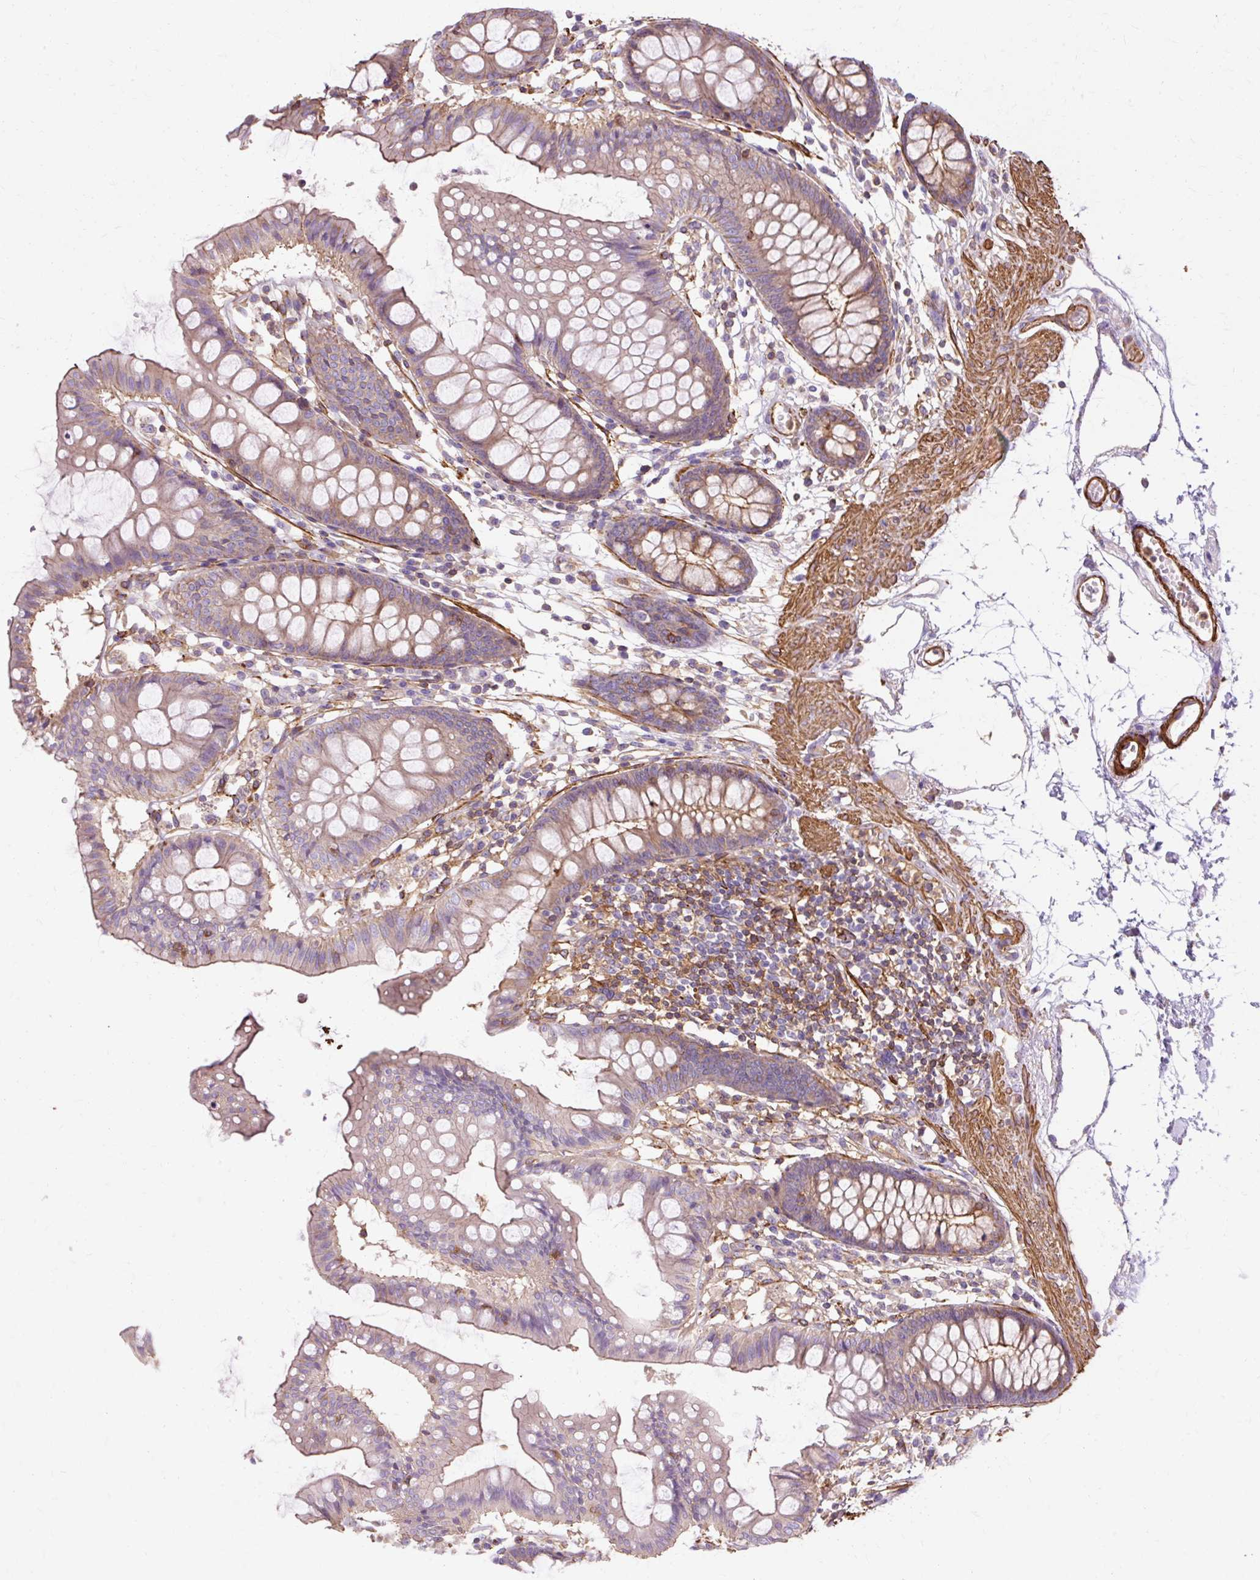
{"staining": {"intensity": "strong", "quantity": ">75%", "location": "cytoplasmic/membranous"}, "tissue": "colon", "cell_type": "Endothelial cells", "image_type": "normal", "snomed": [{"axis": "morphology", "description": "Normal tissue, NOS"}, {"axis": "topography", "description": "Colon"}], "caption": "This histopathology image demonstrates normal colon stained with immunohistochemistry to label a protein in brown. The cytoplasmic/membranous of endothelial cells show strong positivity for the protein. Nuclei are counter-stained blue.", "gene": "TBC1D2B", "patient": {"sex": "female", "age": 84}}